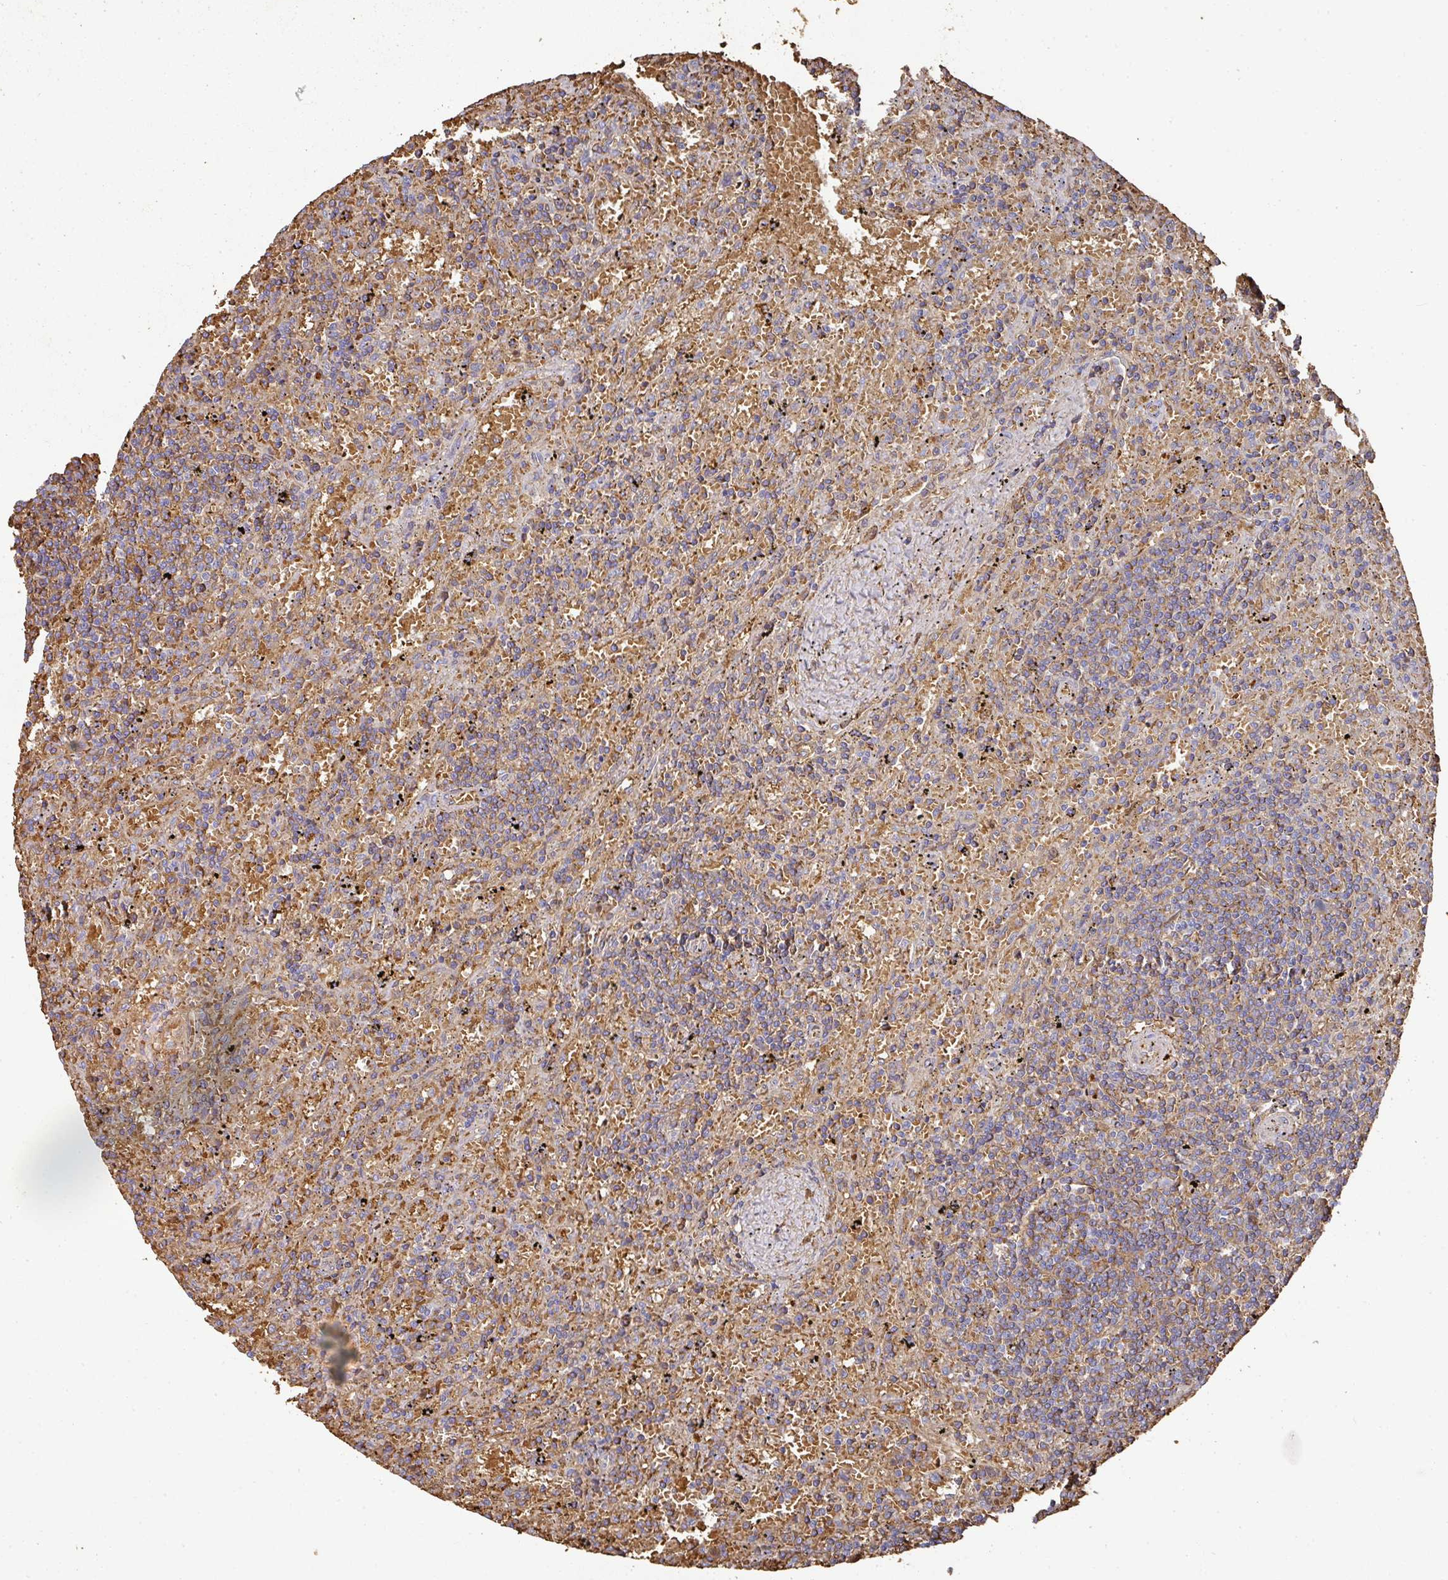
{"staining": {"intensity": "negative", "quantity": "none", "location": "none"}, "tissue": "lymphoma", "cell_type": "Tumor cells", "image_type": "cancer", "snomed": [{"axis": "morphology", "description": "Malignant lymphoma, non-Hodgkin's type, Low grade"}, {"axis": "topography", "description": "Spleen"}], "caption": "The micrograph exhibits no significant staining in tumor cells of lymphoma. (DAB (3,3'-diaminobenzidine) immunohistochemistry (IHC), high magnification).", "gene": "ALB", "patient": {"sex": "male", "age": 76}}